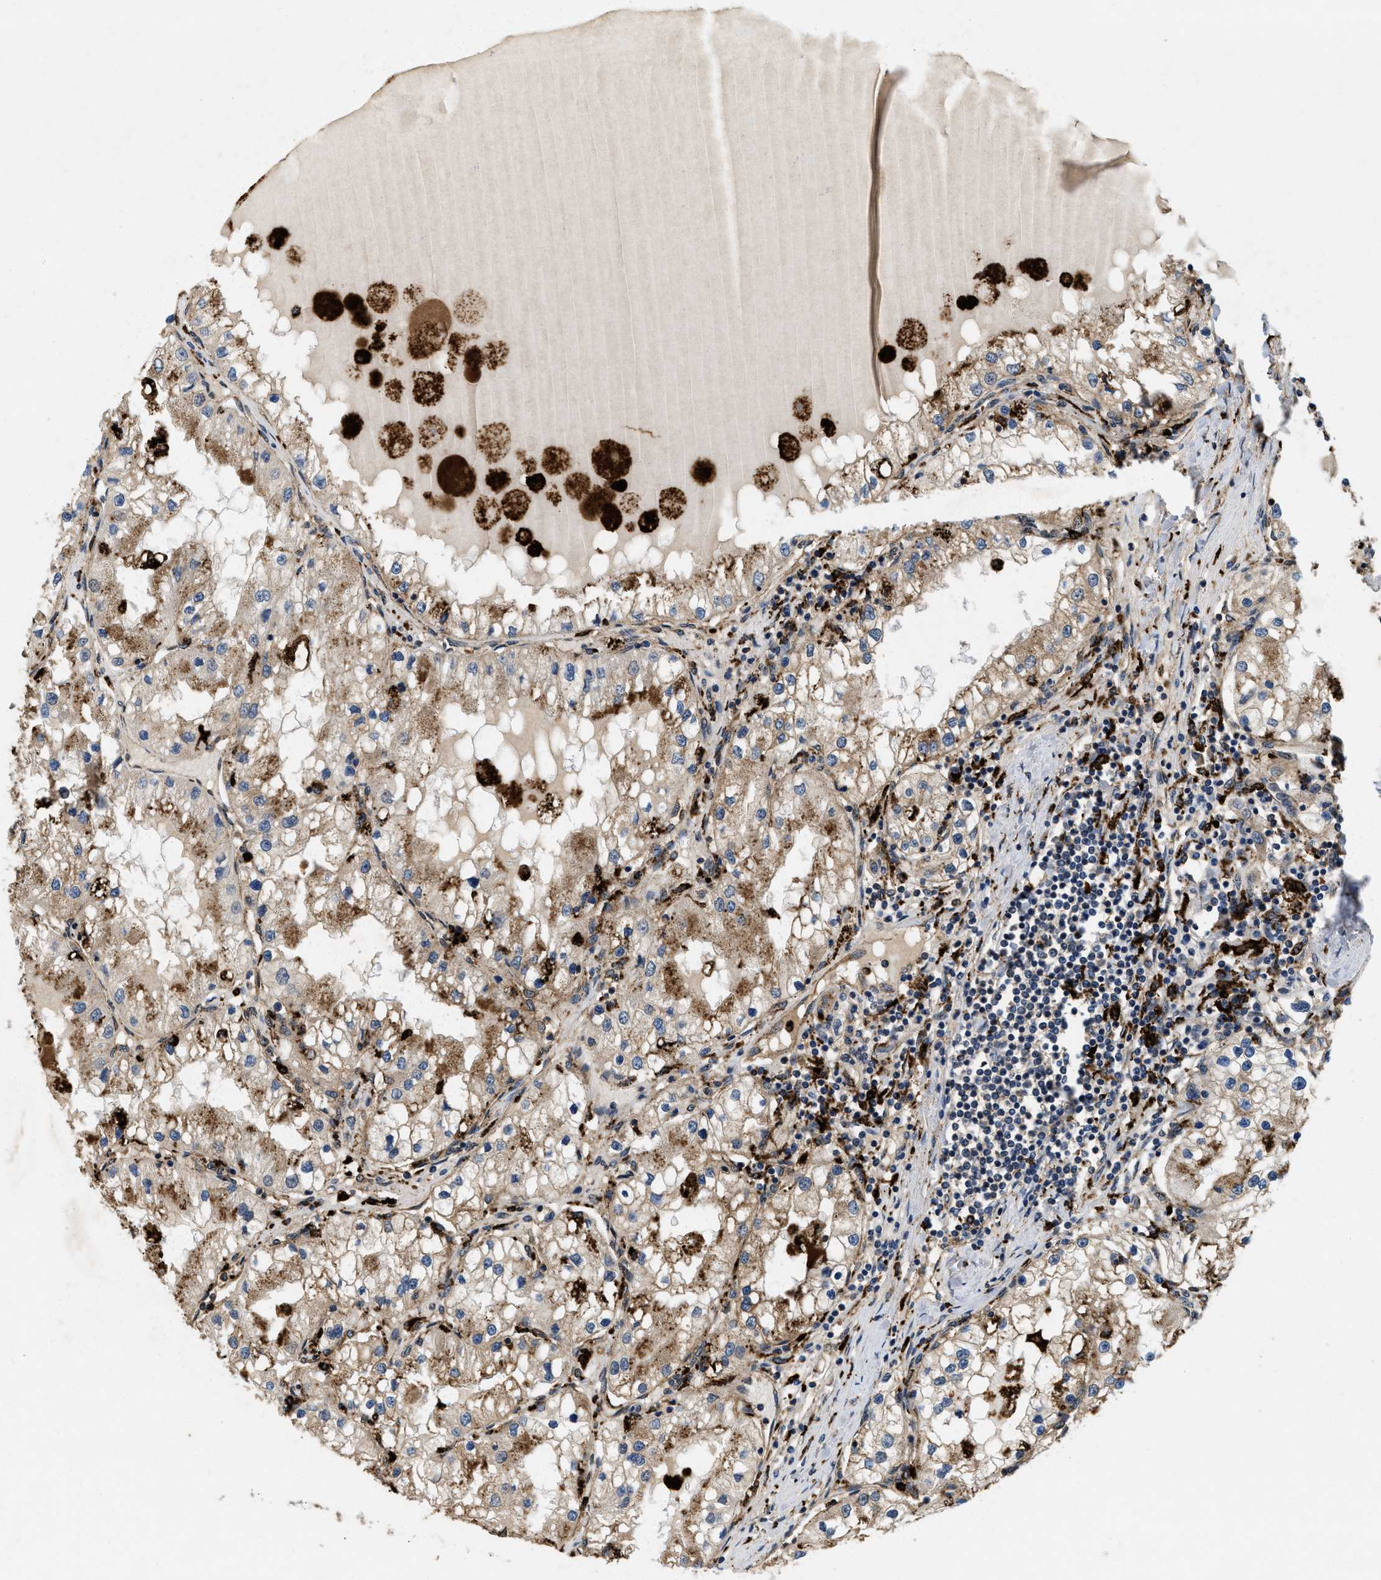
{"staining": {"intensity": "moderate", "quantity": ">75%", "location": "cytoplasmic/membranous"}, "tissue": "renal cancer", "cell_type": "Tumor cells", "image_type": "cancer", "snomed": [{"axis": "morphology", "description": "Adenocarcinoma, NOS"}, {"axis": "topography", "description": "Kidney"}], "caption": "Immunohistochemistry (DAB (3,3'-diaminobenzidine)) staining of renal cancer (adenocarcinoma) displays moderate cytoplasmic/membranous protein expression in approximately >75% of tumor cells. Nuclei are stained in blue.", "gene": "BMPR2", "patient": {"sex": "male", "age": 68}}